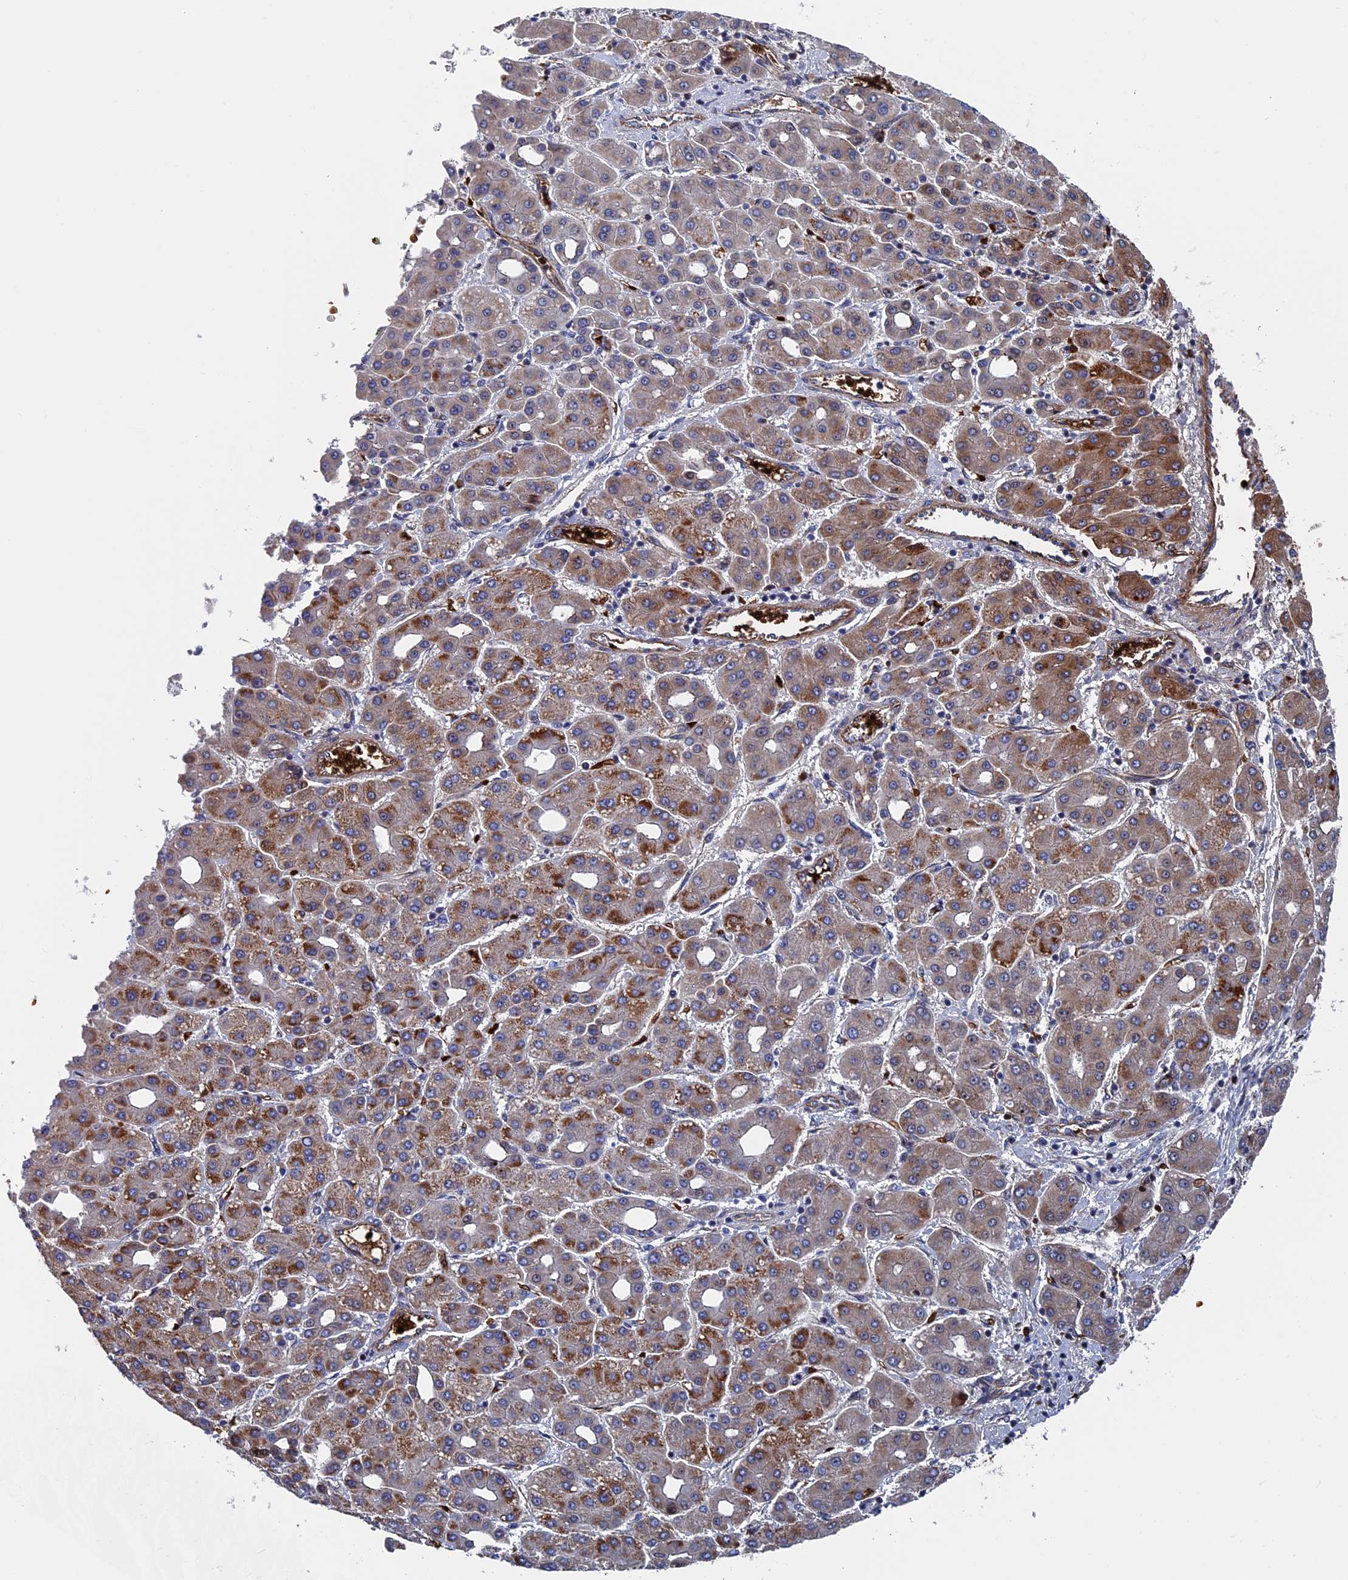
{"staining": {"intensity": "moderate", "quantity": "25%-75%", "location": "cytoplasmic/membranous"}, "tissue": "liver cancer", "cell_type": "Tumor cells", "image_type": "cancer", "snomed": [{"axis": "morphology", "description": "Carcinoma, Hepatocellular, NOS"}, {"axis": "topography", "description": "Liver"}], "caption": "The photomicrograph exhibits staining of liver cancer (hepatocellular carcinoma), revealing moderate cytoplasmic/membranous protein positivity (brown color) within tumor cells. (DAB IHC with brightfield microscopy, high magnification).", "gene": "EXOSC9", "patient": {"sex": "male", "age": 65}}